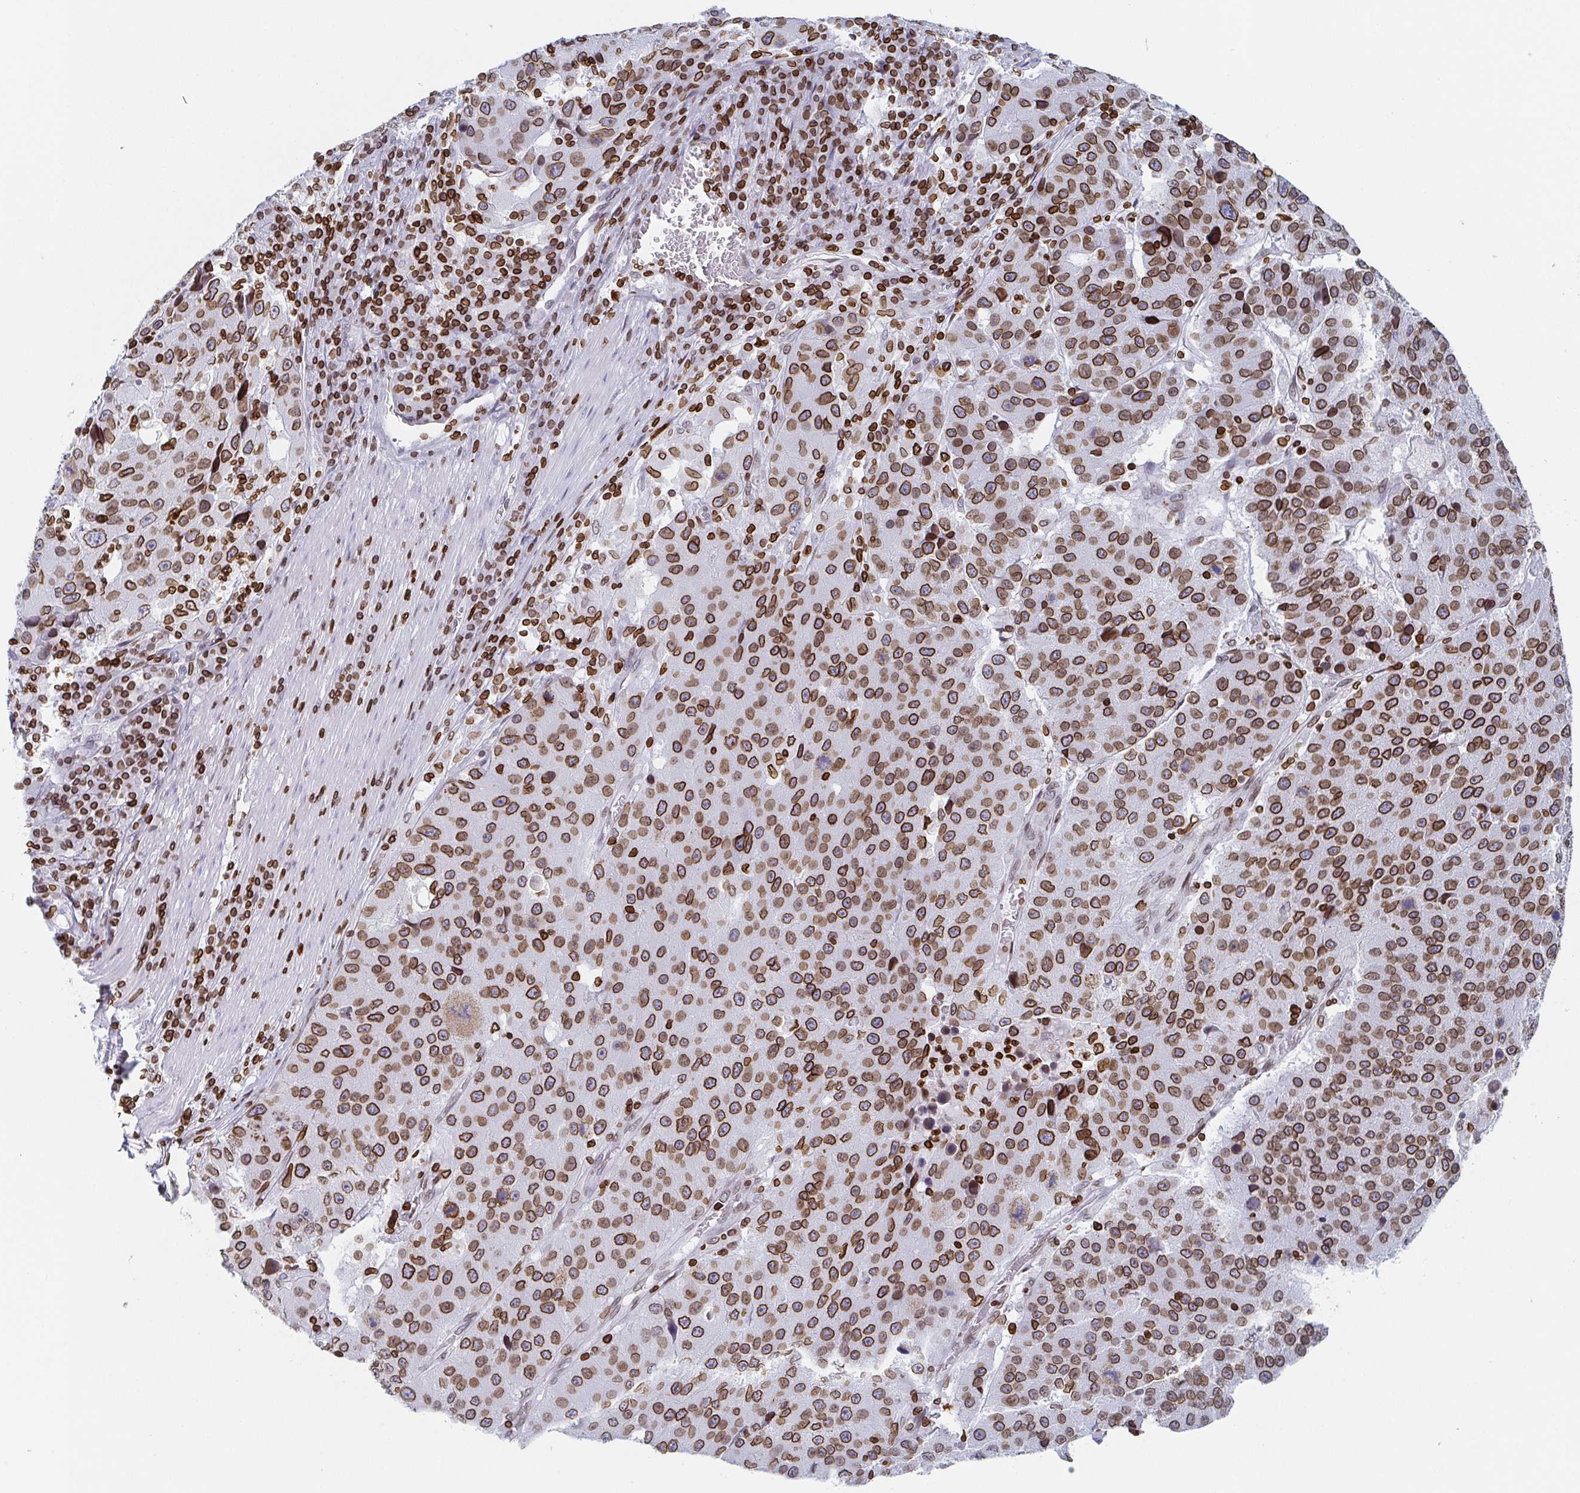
{"staining": {"intensity": "strong", "quantity": ">75%", "location": "cytoplasmic/membranous,nuclear"}, "tissue": "stomach cancer", "cell_type": "Tumor cells", "image_type": "cancer", "snomed": [{"axis": "morphology", "description": "Adenocarcinoma, NOS"}, {"axis": "topography", "description": "Stomach"}], "caption": "Protein staining of stomach cancer (adenocarcinoma) tissue demonstrates strong cytoplasmic/membranous and nuclear staining in about >75% of tumor cells.", "gene": "BTBD7", "patient": {"sex": "male", "age": 71}}